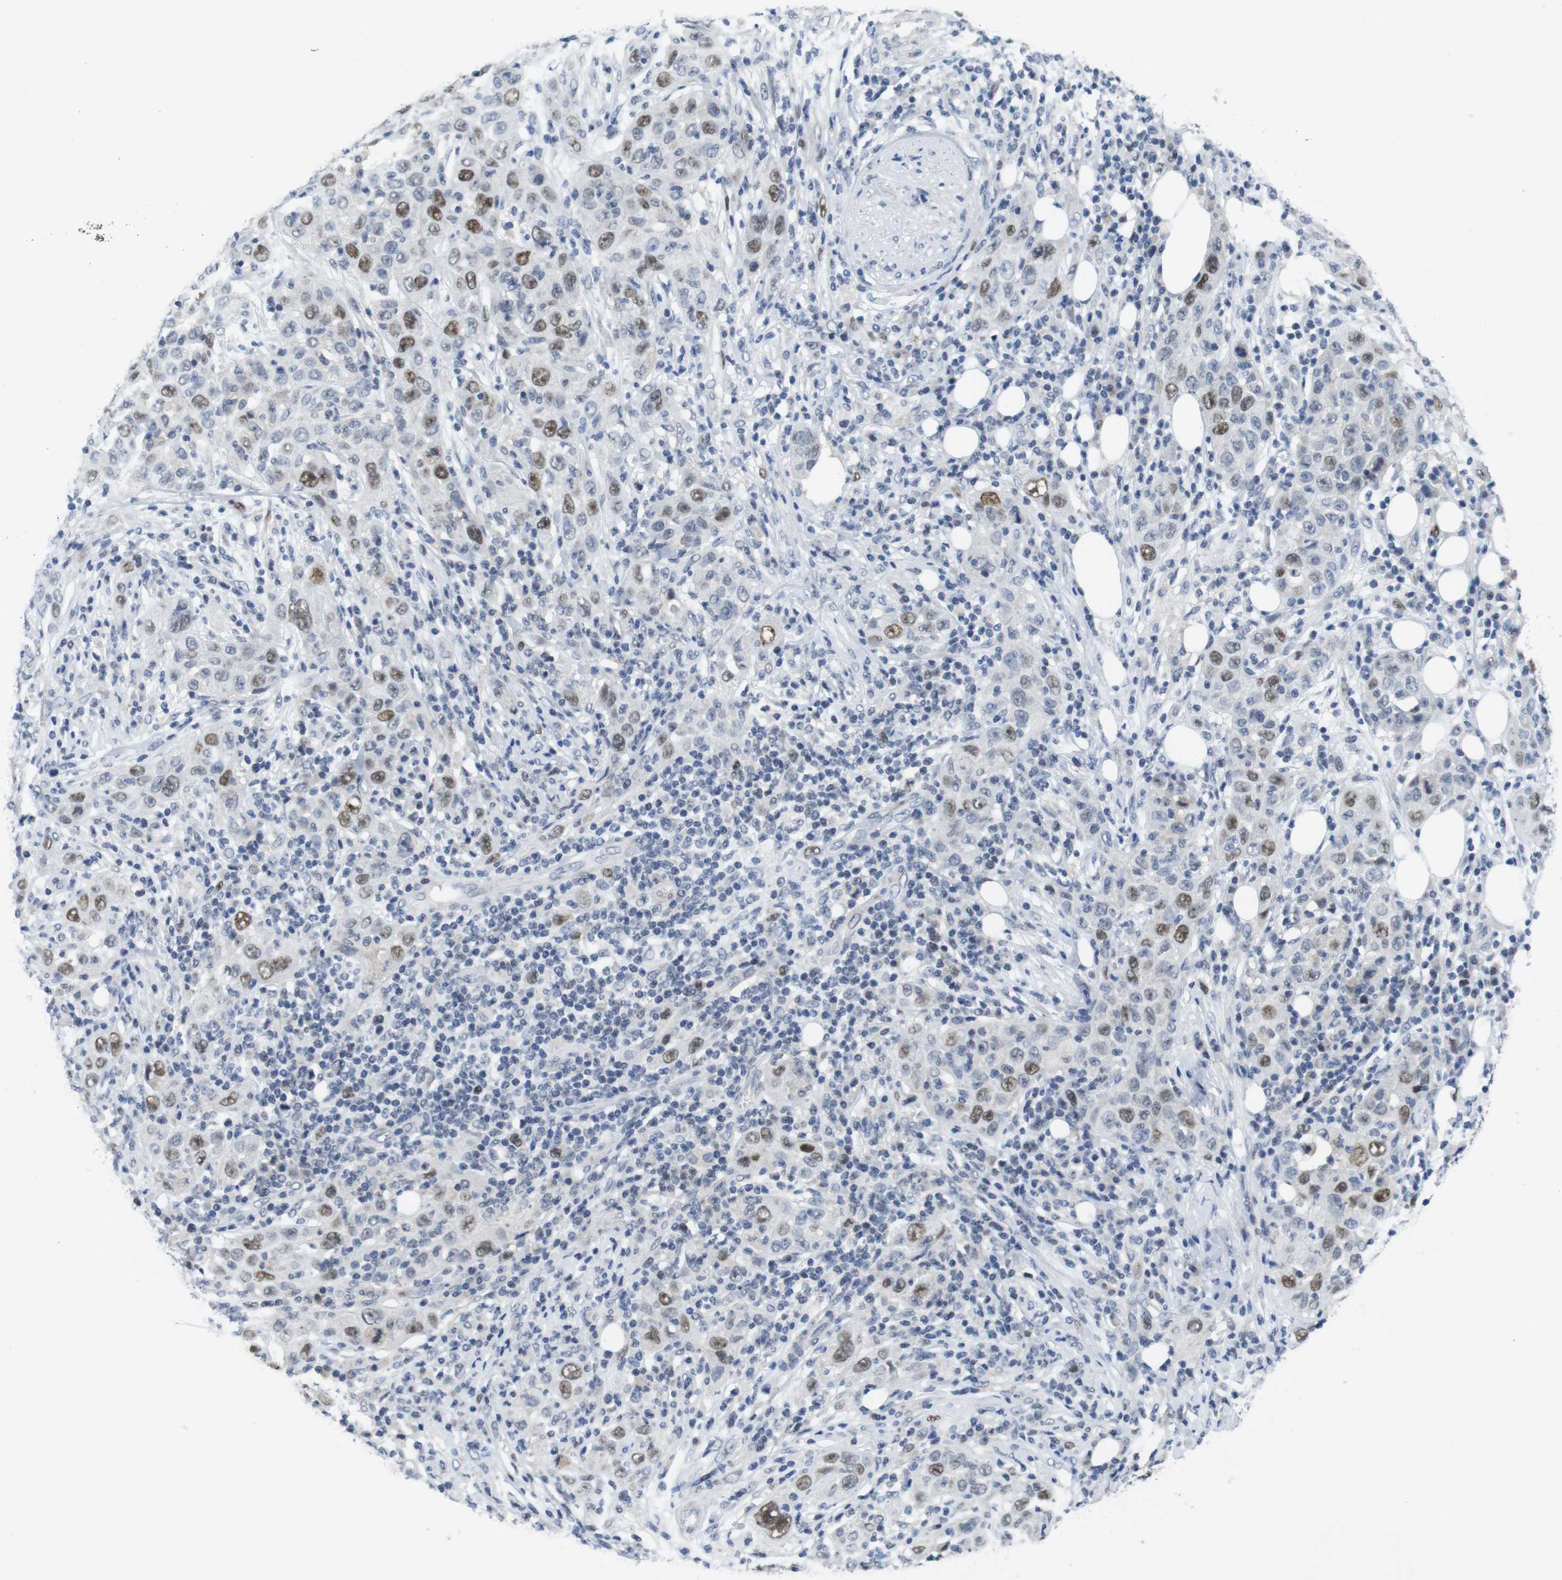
{"staining": {"intensity": "moderate", "quantity": "25%-75%", "location": "nuclear"}, "tissue": "skin cancer", "cell_type": "Tumor cells", "image_type": "cancer", "snomed": [{"axis": "morphology", "description": "Squamous cell carcinoma, NOS"}, {"axis": "topography", "description": "Skin"}], "caption": "This micrograph shows squamous cell carcinoma (skin) stained with immunohistochemistry to label a protein in brown. The nuclear of tumor cells show moderate positivity for the protein. Nuclei are counter-stained blue.", "gene": "SKP2", "patient": {"sex": "female", "age": 88}}